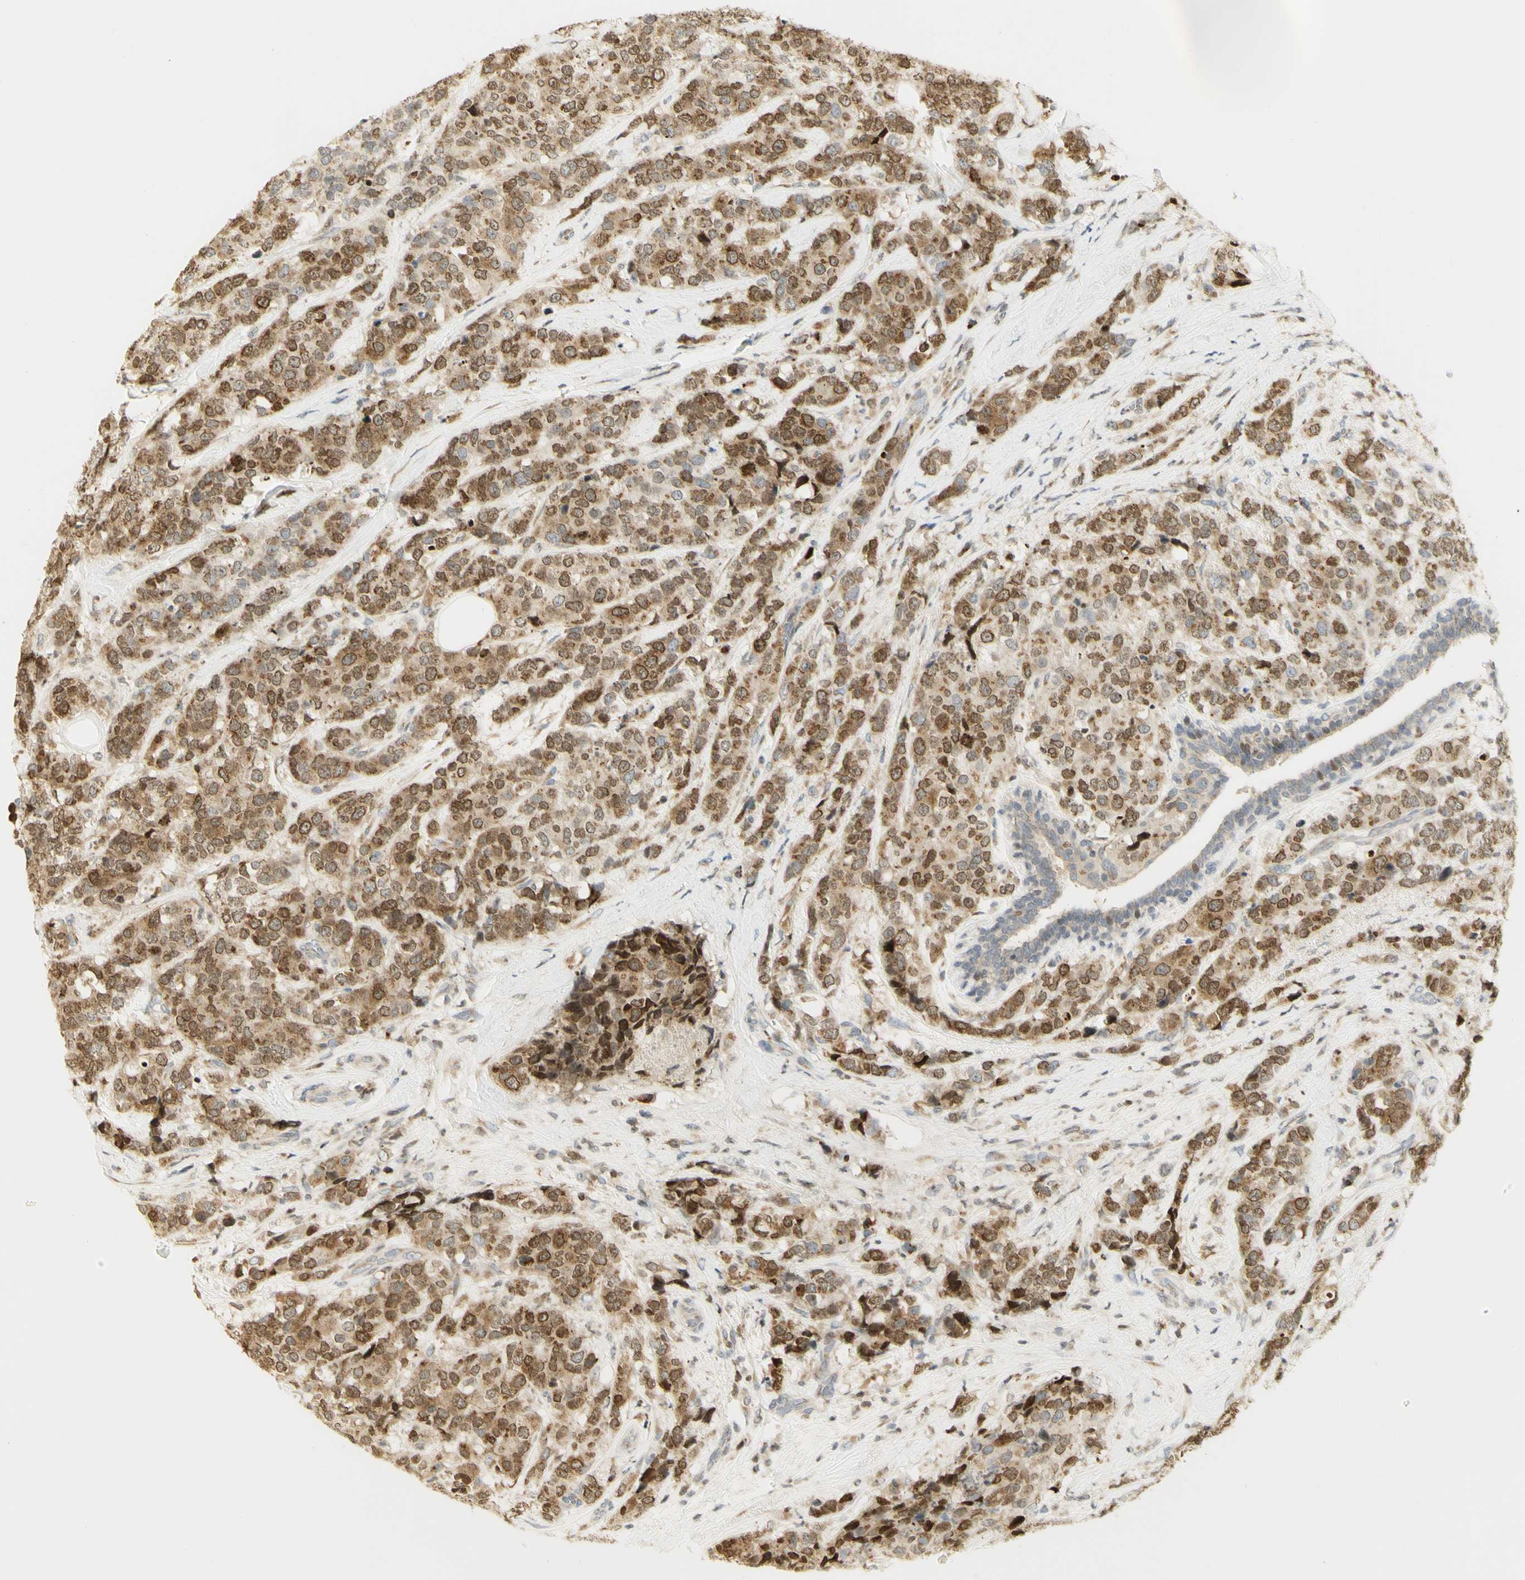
{"staining": {"intensity": "moderate", "quantity": ">75%", "location": "cytoplasmic/membranous,nuclear"}, "tissue": "breast cancer", "cell_type": "Tumor cells", "image_type": "cancer", "snomed": [{"axis": "morphology", "description": "Lobular carcinoma"}, {"axis": "topography", "description": "Breast"}], "caption": "Breast lobular carcinoma stained with a protein marker exhibits moderate staining in tumor cells.", "gene": "KIF11", "patient": {"sex": "female", "age": 59}}